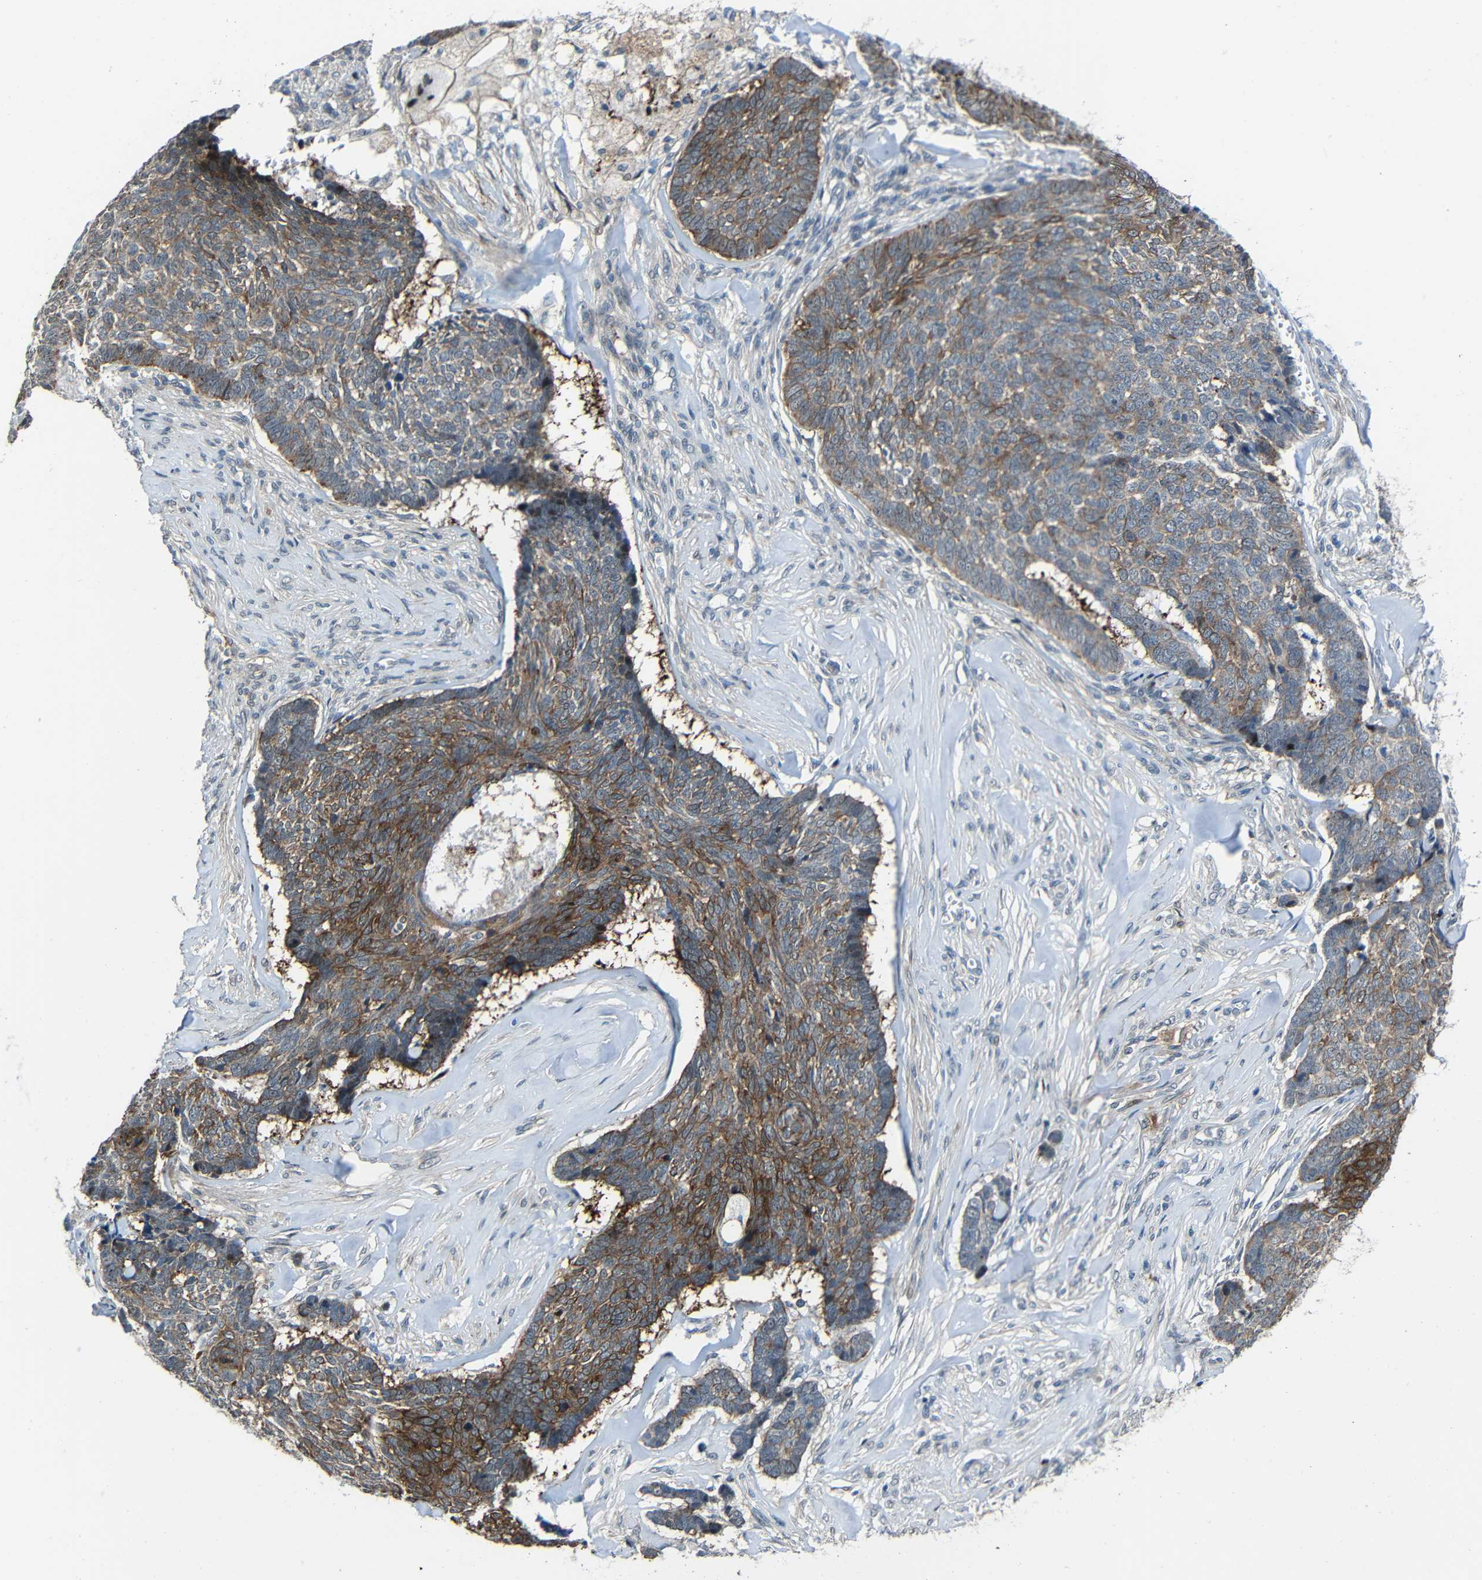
{"staining": {"intensity": "moderate", "quantity": ">75%", "location": "cytoplasmic/membranous"}, "tissue": "skin cancer", "cell_type": "Tumor cells", "image_type": "cancer", "snomed": [{"axis": "morphology", "description": "Basal cell carcinoma"}, {"axis": "topography", "description": "Skin"}], "caption": "About >75% of tumor cells in skin basal cell carcinoma exhibit moderate cytoplasmic/membranous protein staining as visualized by brown immunohistochemical staining.", "gene": "DNAJC5", "patient": {"sex": "male", "age": 84}}